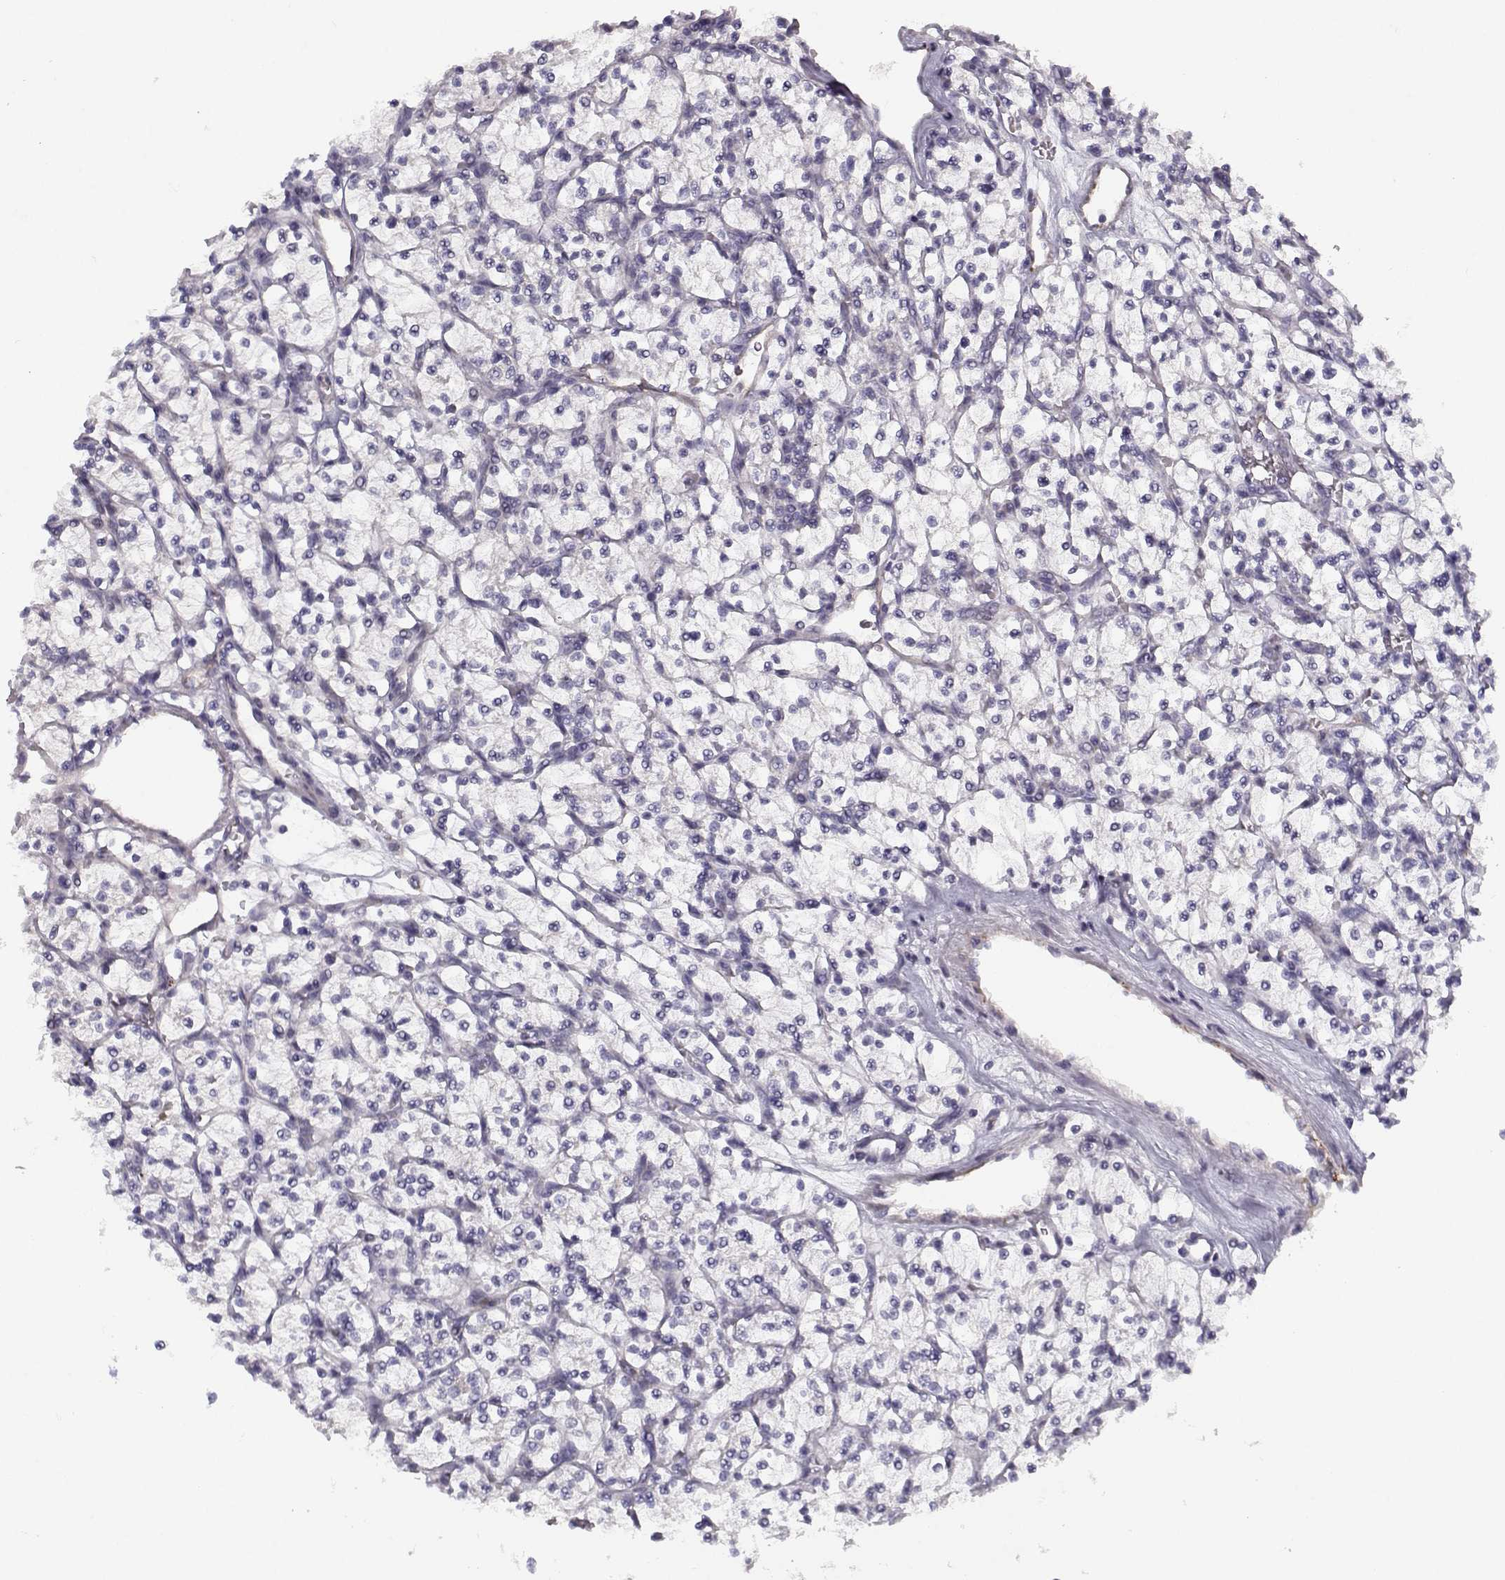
{"staining": {"intensity": "negative", "quantity": "none", "location": "none"}, "tissue": "renal cancer", "cell_type": "Tumor cells", "image_type": "cancer", "snomed": [{"axis": "morphology", "description": "Adenocarcinoma, NOS"}, {"axis": "topography", "description": "Kidney"}], "caption": "Renal cancer (adenocarcinoma) stained for a protein using immunohistochemistry (IHC) shows no staining tumor cells.", "gene": "DDX25", "patient": {"sex": "female", "age": 64}}